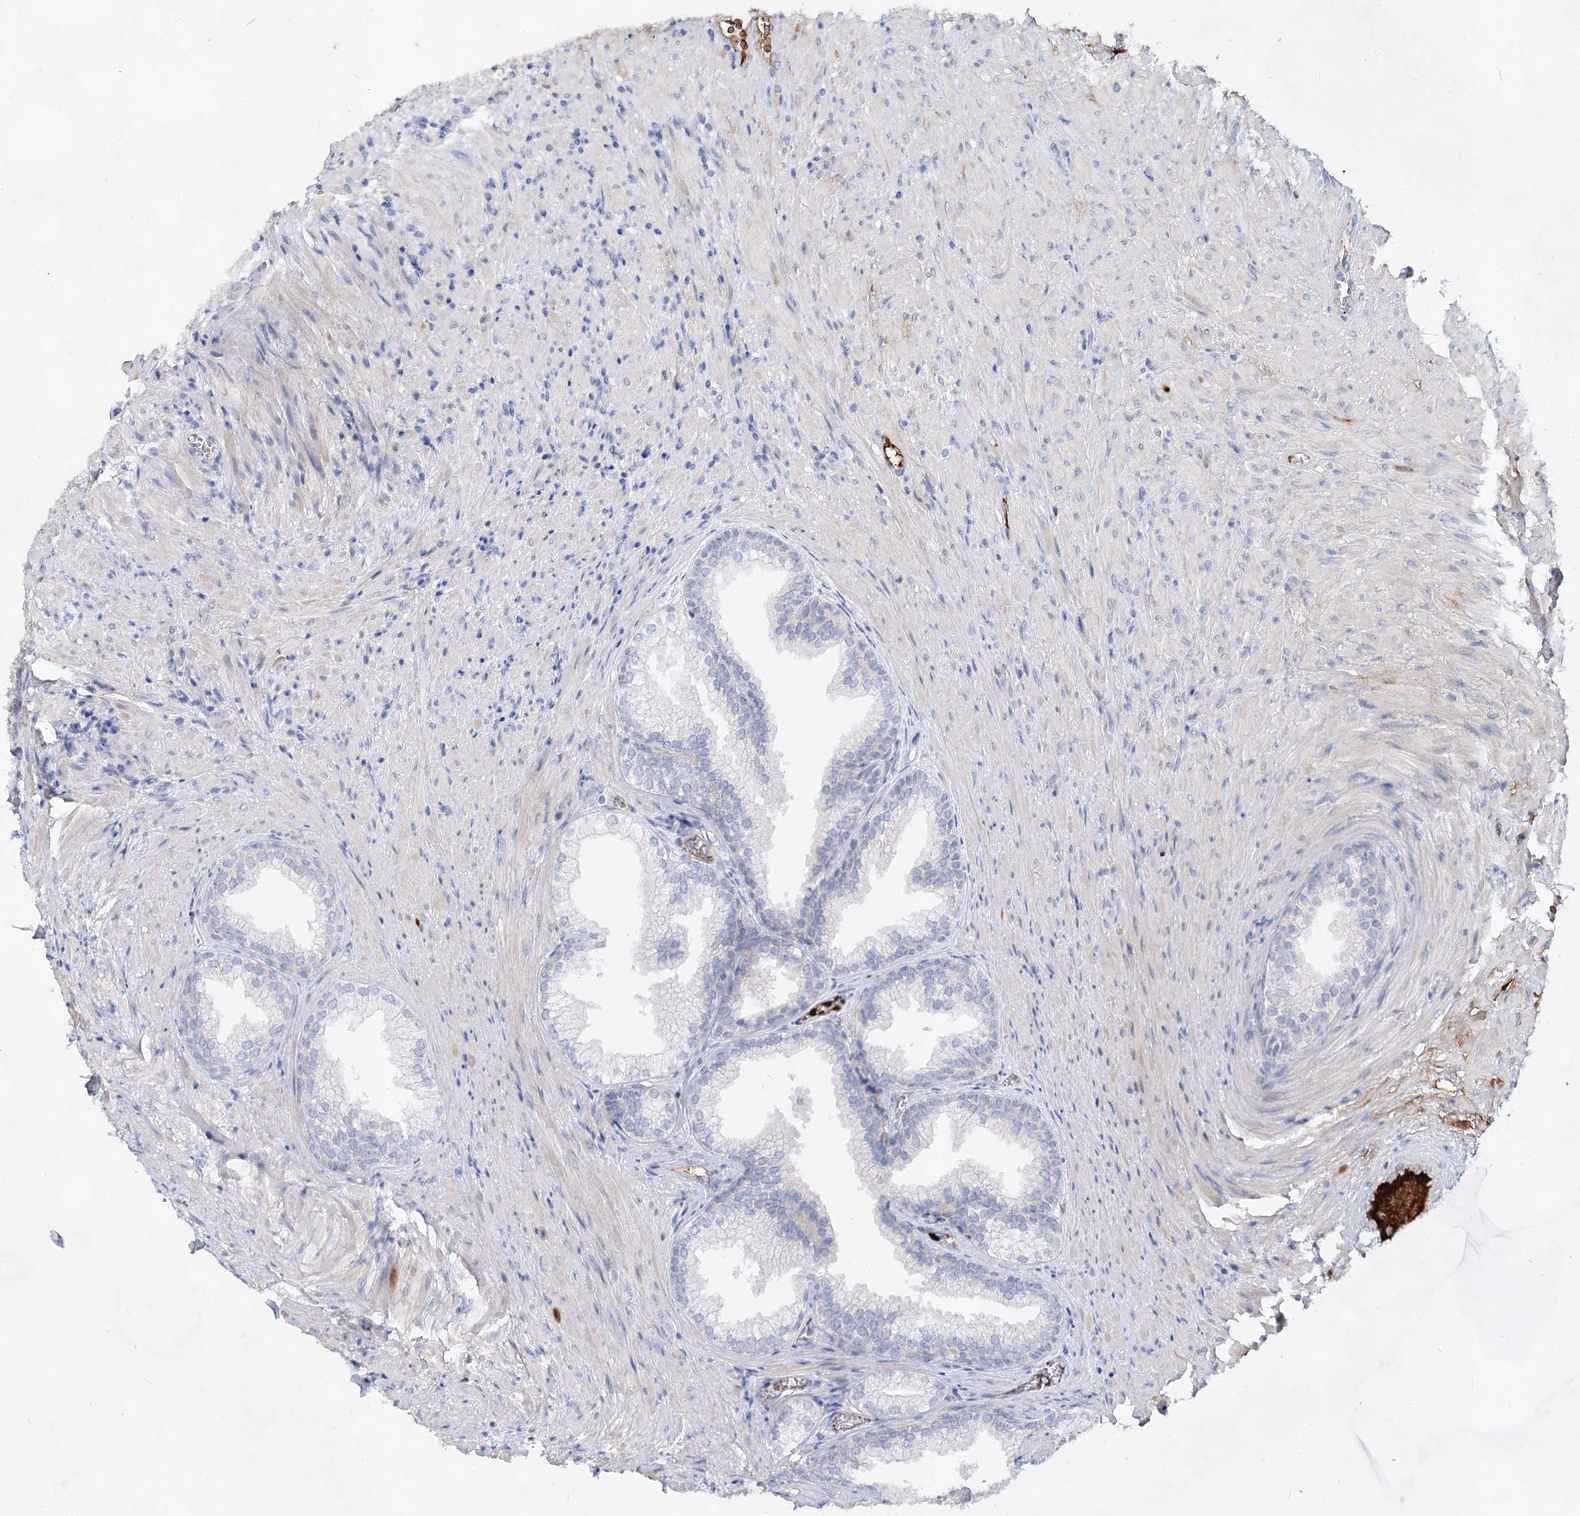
{"staining": {"intensity": "negative", "quantity": "none", "location": "none"}, "tissue": "prostate", "cell_type": "Glandular cells", "image_type": "normal", "snomed": [{"axis": "morphology", "description": "Normal tissue, NOS"}, {"axis": "topography", "description": "Prostate"}], "caption": "Immunohistochemistry of benign human prostate exhibits no staining in glandular cells.", "gene": "TASOR2", "patient": {"sex": "male", "age": 76}}